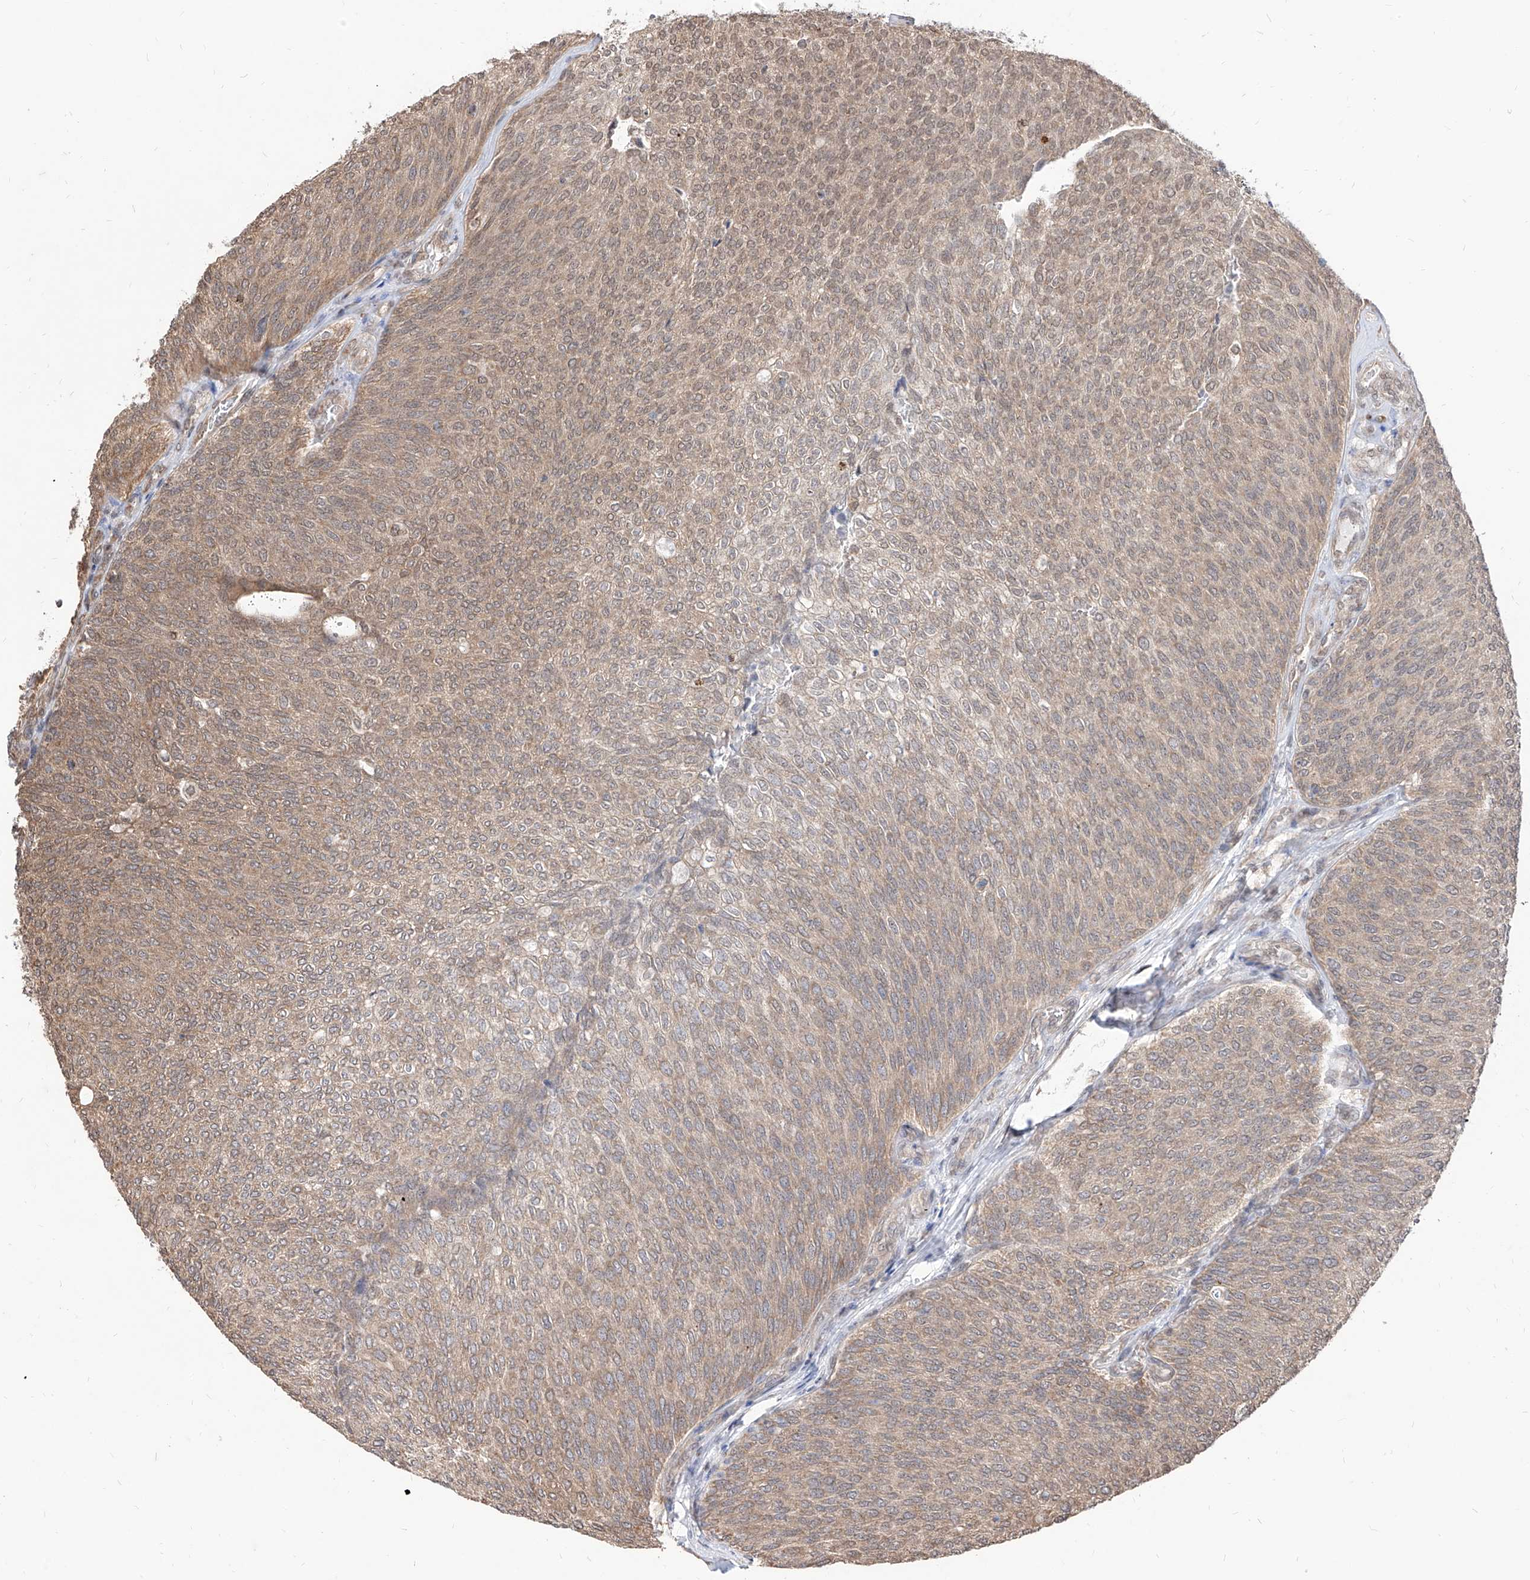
{"staining": {"intensity": "weak", "quantity": ">75%", "location": "cytoplasmic/membranous"}, "tissue": "urothelial cancer", "cell_type": "Tumor cells", "image_type": "cancer", "snomed": [{"axis": "morphology", "description": "Urothelial carcinoma, Low grade"}, {"axis": "topography", "description": "Urinary bladder"}], "caption": "An immunohistochemistry micrograph of tumor tissue is shown. Protein staining in brown highlights weak cytoplasmic/membranous positivity in urothelial cancer within tumor cells.", "gene": "C8orf82", "patient": {"sex": "female", "age": 79}}